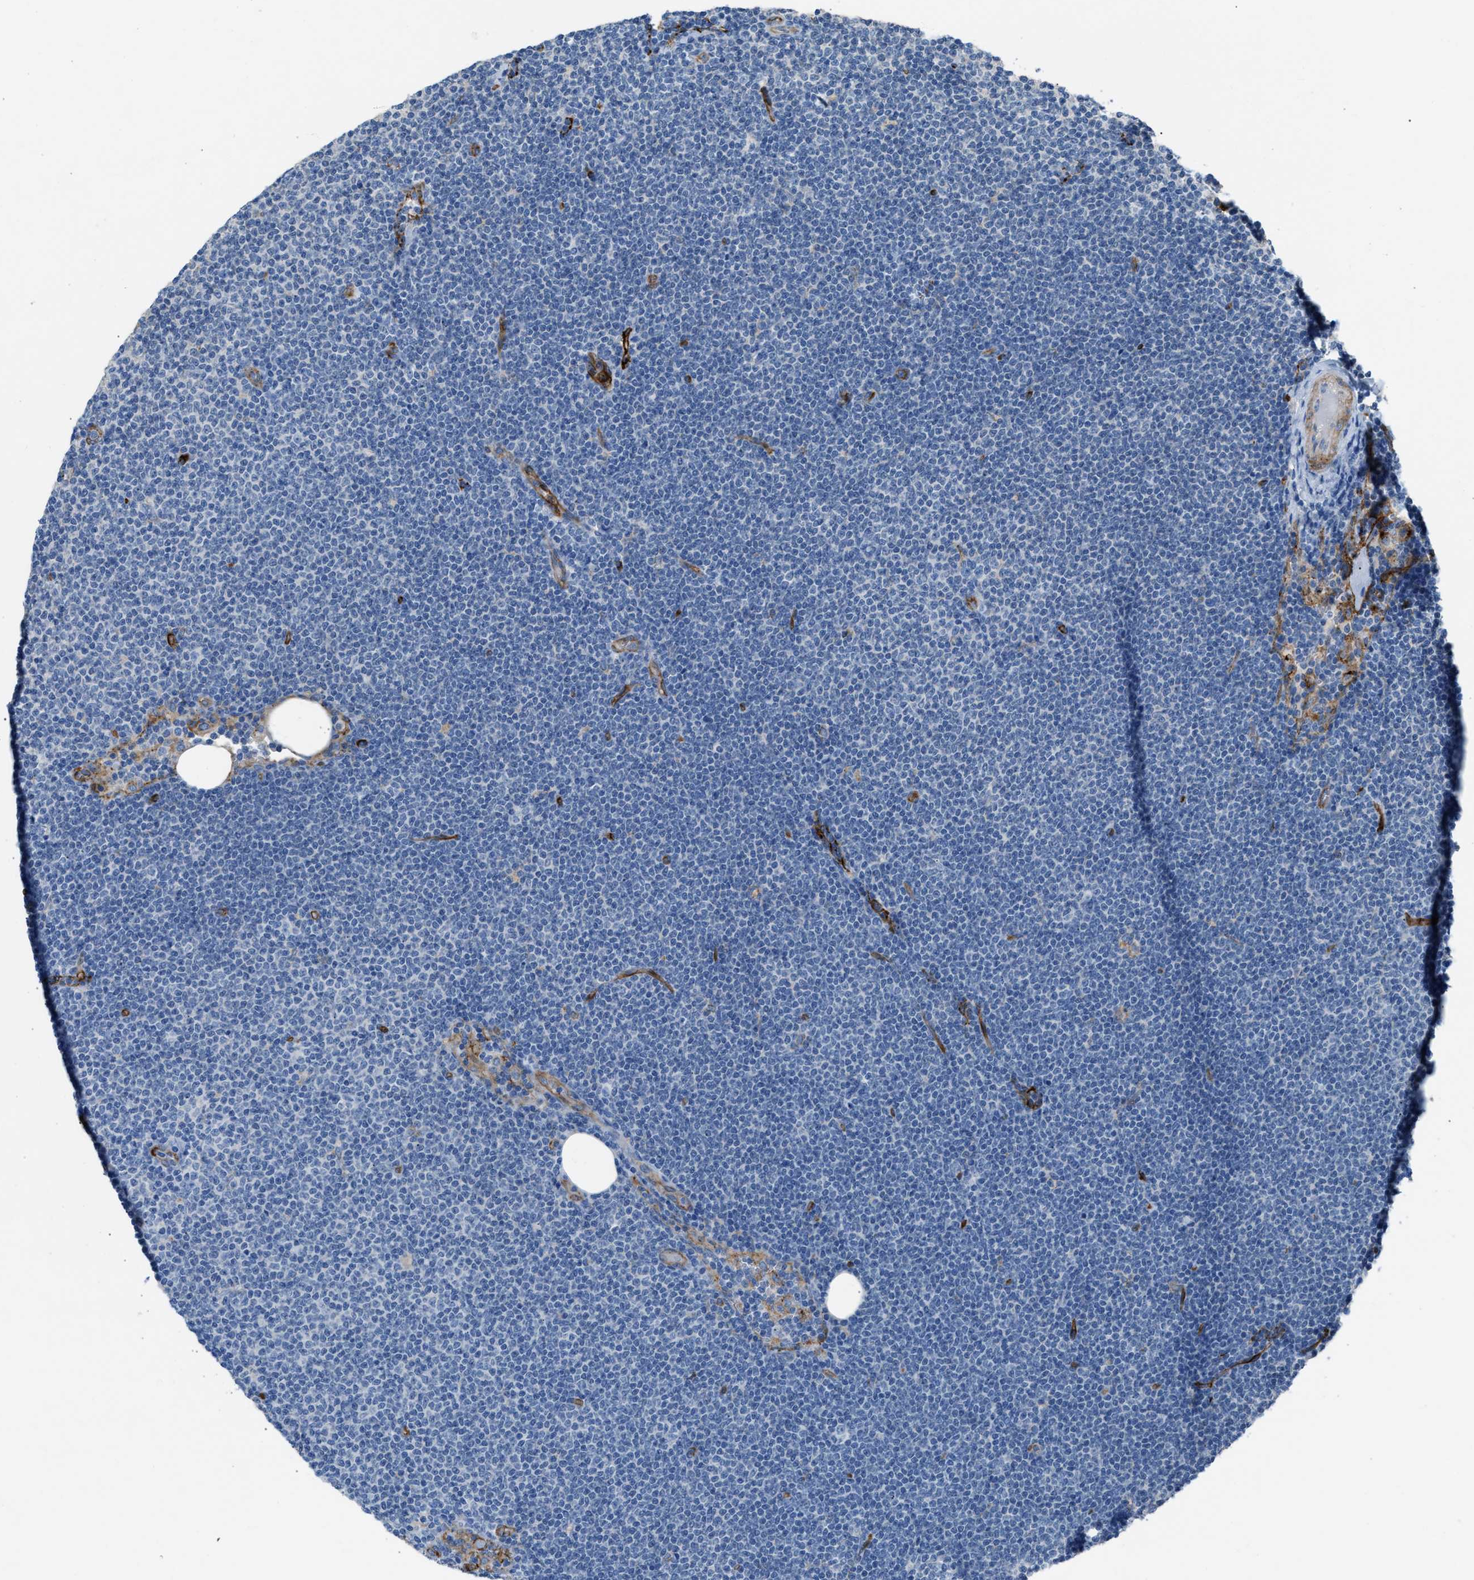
{"staining": {"intensity": "negative", "quantity": "none", "location": "none"}, "tissue": "lymphoma", "cell_type": "Tumor cells", "image_type": "cancer", "snomed": [{"axis": "morphology", "description": "Malignant lymphoma, non-Hodgkin's type, Low grade"}, {"axis": "topography", "description": "Lymph node"}], "caption": "DAB (3,3'-diaminobenzidine) immunohistochemical staining of human low-grade malignant lymphoma, non-Hodgkin's type displays no significant expression in tumor cells.", "gene": "DYSF", "patient": {"sex": "female", "age": 53}}